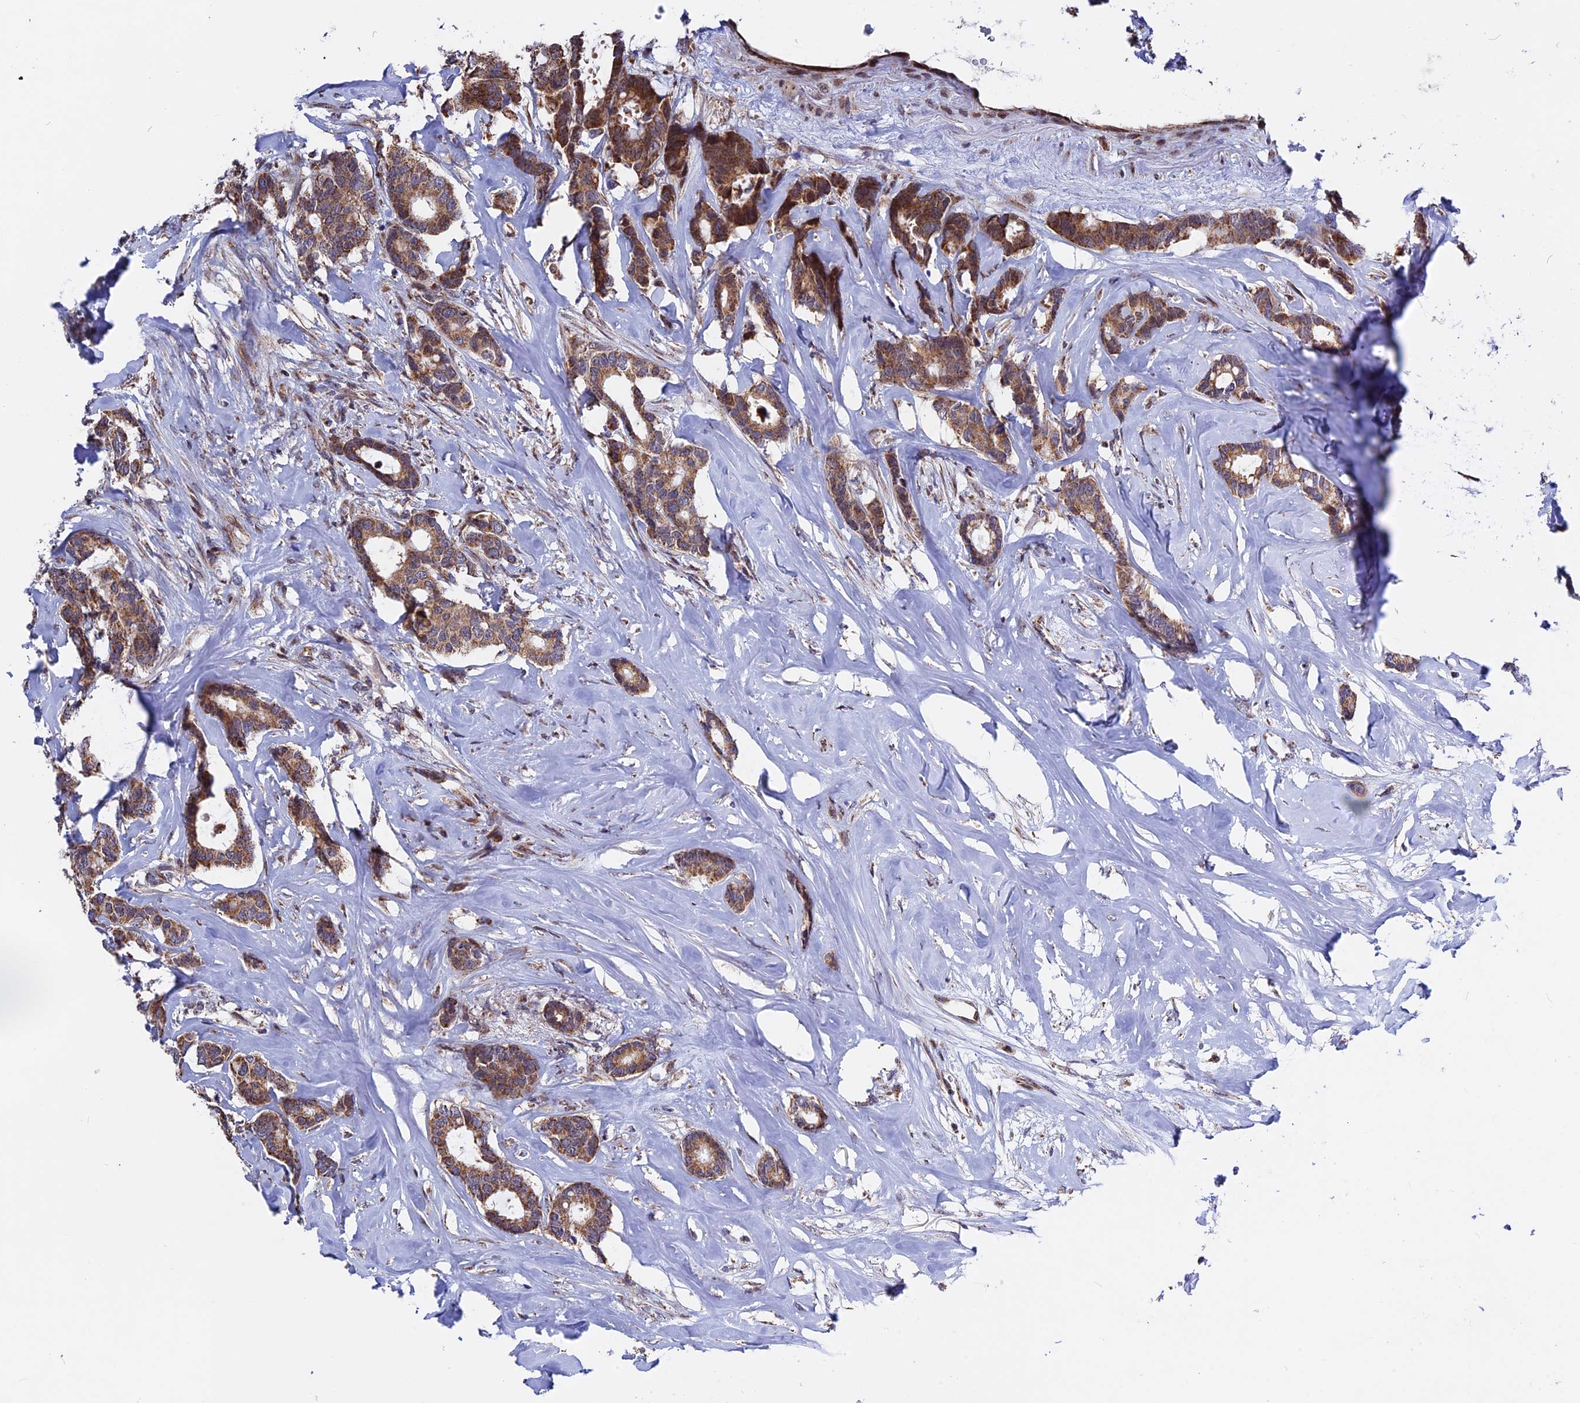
{"staining": {"intensity": "moderate", "quantity": ">75%", "location": "cytoplasmic/membranous"}, "tissue": "breast cancer", "cell_type": "Tumor cells", "image_type": "cancer", "snomed": [{"axis": "morphology", "description": "Duct carcinoma"}, {"axis": "topography", "description": "Breast"}], "caption": "Immunohistochemical staining of human invasive ductal carcinoma (breast) shows medium levels of moderate cytoplasmic/membranous protein expression in about >75% of tumor cells.", "gene": "FAM174C", "patient": {"sex": "female", "age": 87}}